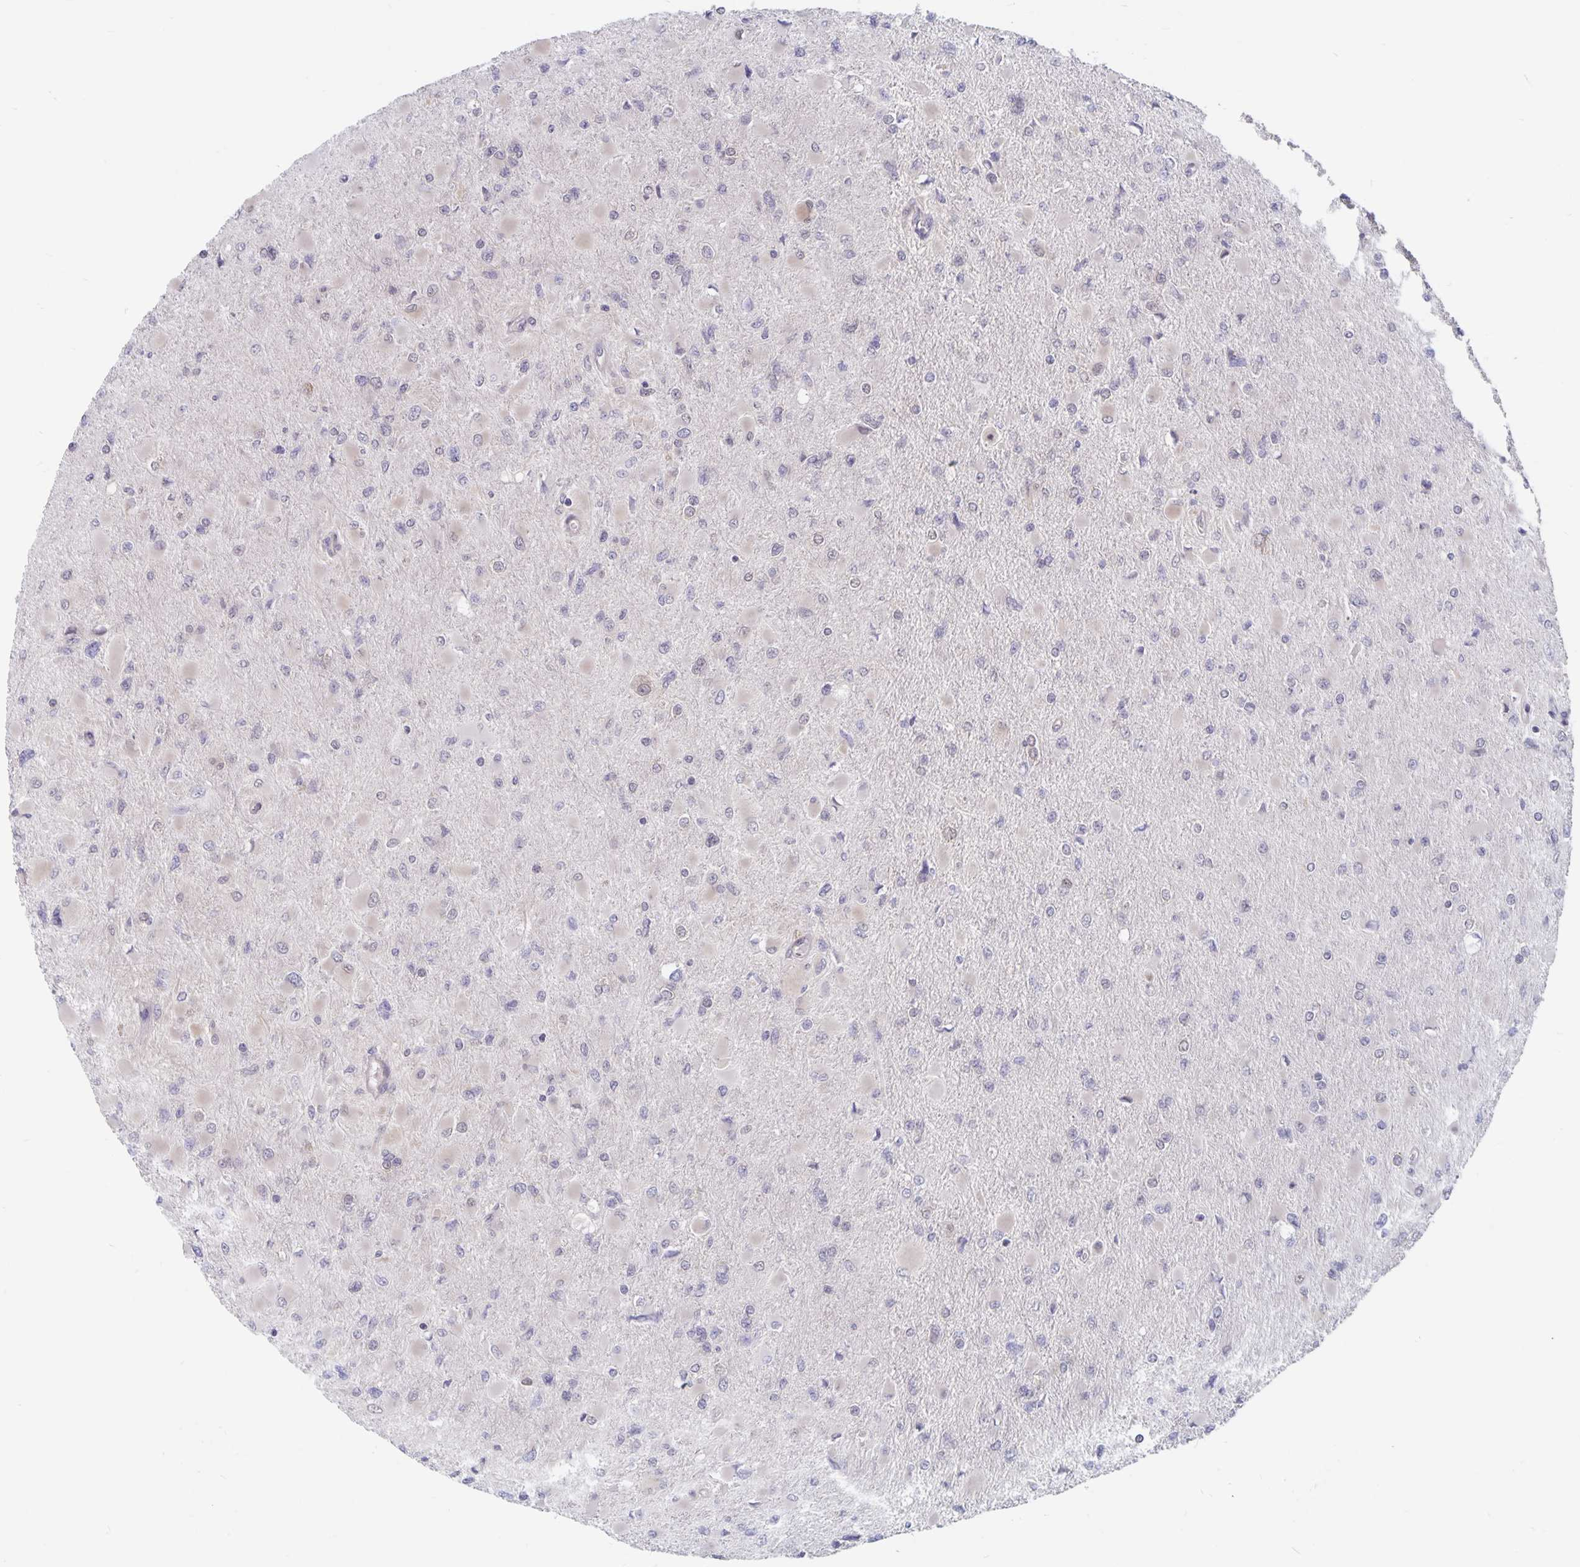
{"staining": {"intensity": "negative", "quantity": "none", "location": "none"}, "tissue": "glioma", "cell_type": "Tumor cells", "image_type": "cancer", "snomed": [{"axis": "morphology", "description": "Glioma, malignant, High grade"}, {"axis": "topography", "description": "Cerebral cortex"}], "caption": "A micrograph of glioma stained for a protein reveals no brown staining in tumor cells. (IHC, brightfield microscopy, high magnification).", "gene": "BAG6", "patient": {"sex": "female", "age": 36}}